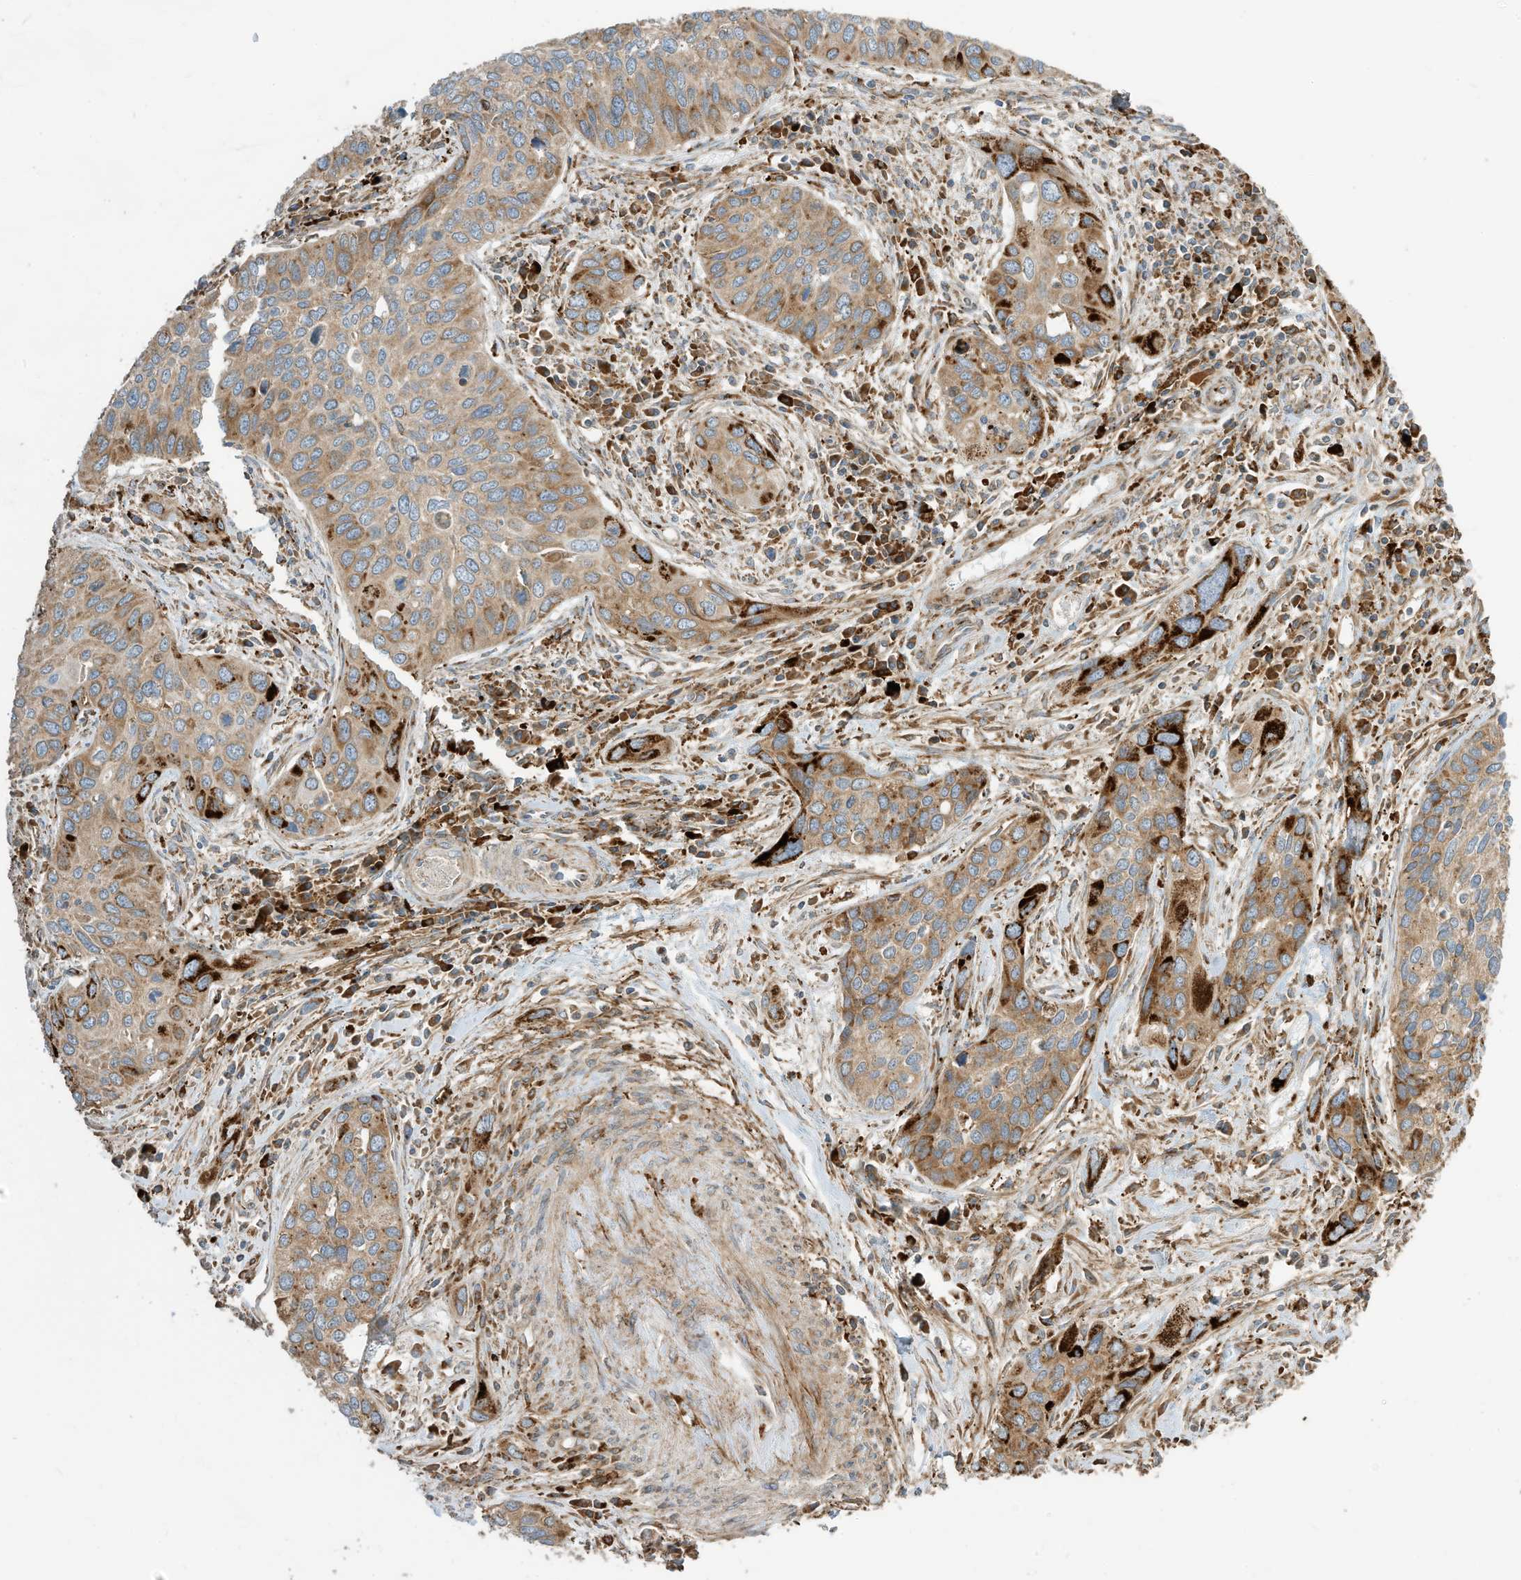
{"staining": {"intensity": "moderate", "quantity": ">75%", "location": "cytoplasmic/membranous"}, "tissue": "cervical cancer", "cell_type": "Tumor cells", "image_type": "cancer", "snomed": [{"axis": "morphology", "description": "Squamous cell carcinoma, NOS"}, {"axis": "topography", "description": "Cervix"}], "caption": "Brown immunohistochemical staining in human cervical cancer displays moderate cytoplasmic/membranous positivity in approximately >75% of tumor cells. The staining was performed using DAB to visualize the protein expression in brown, while the nuclei were stained in blue with hematoxylin (Magnification: 20x).", "gene": "TRNAU1AP", "patient": {"sex": "female", "age": 55}}